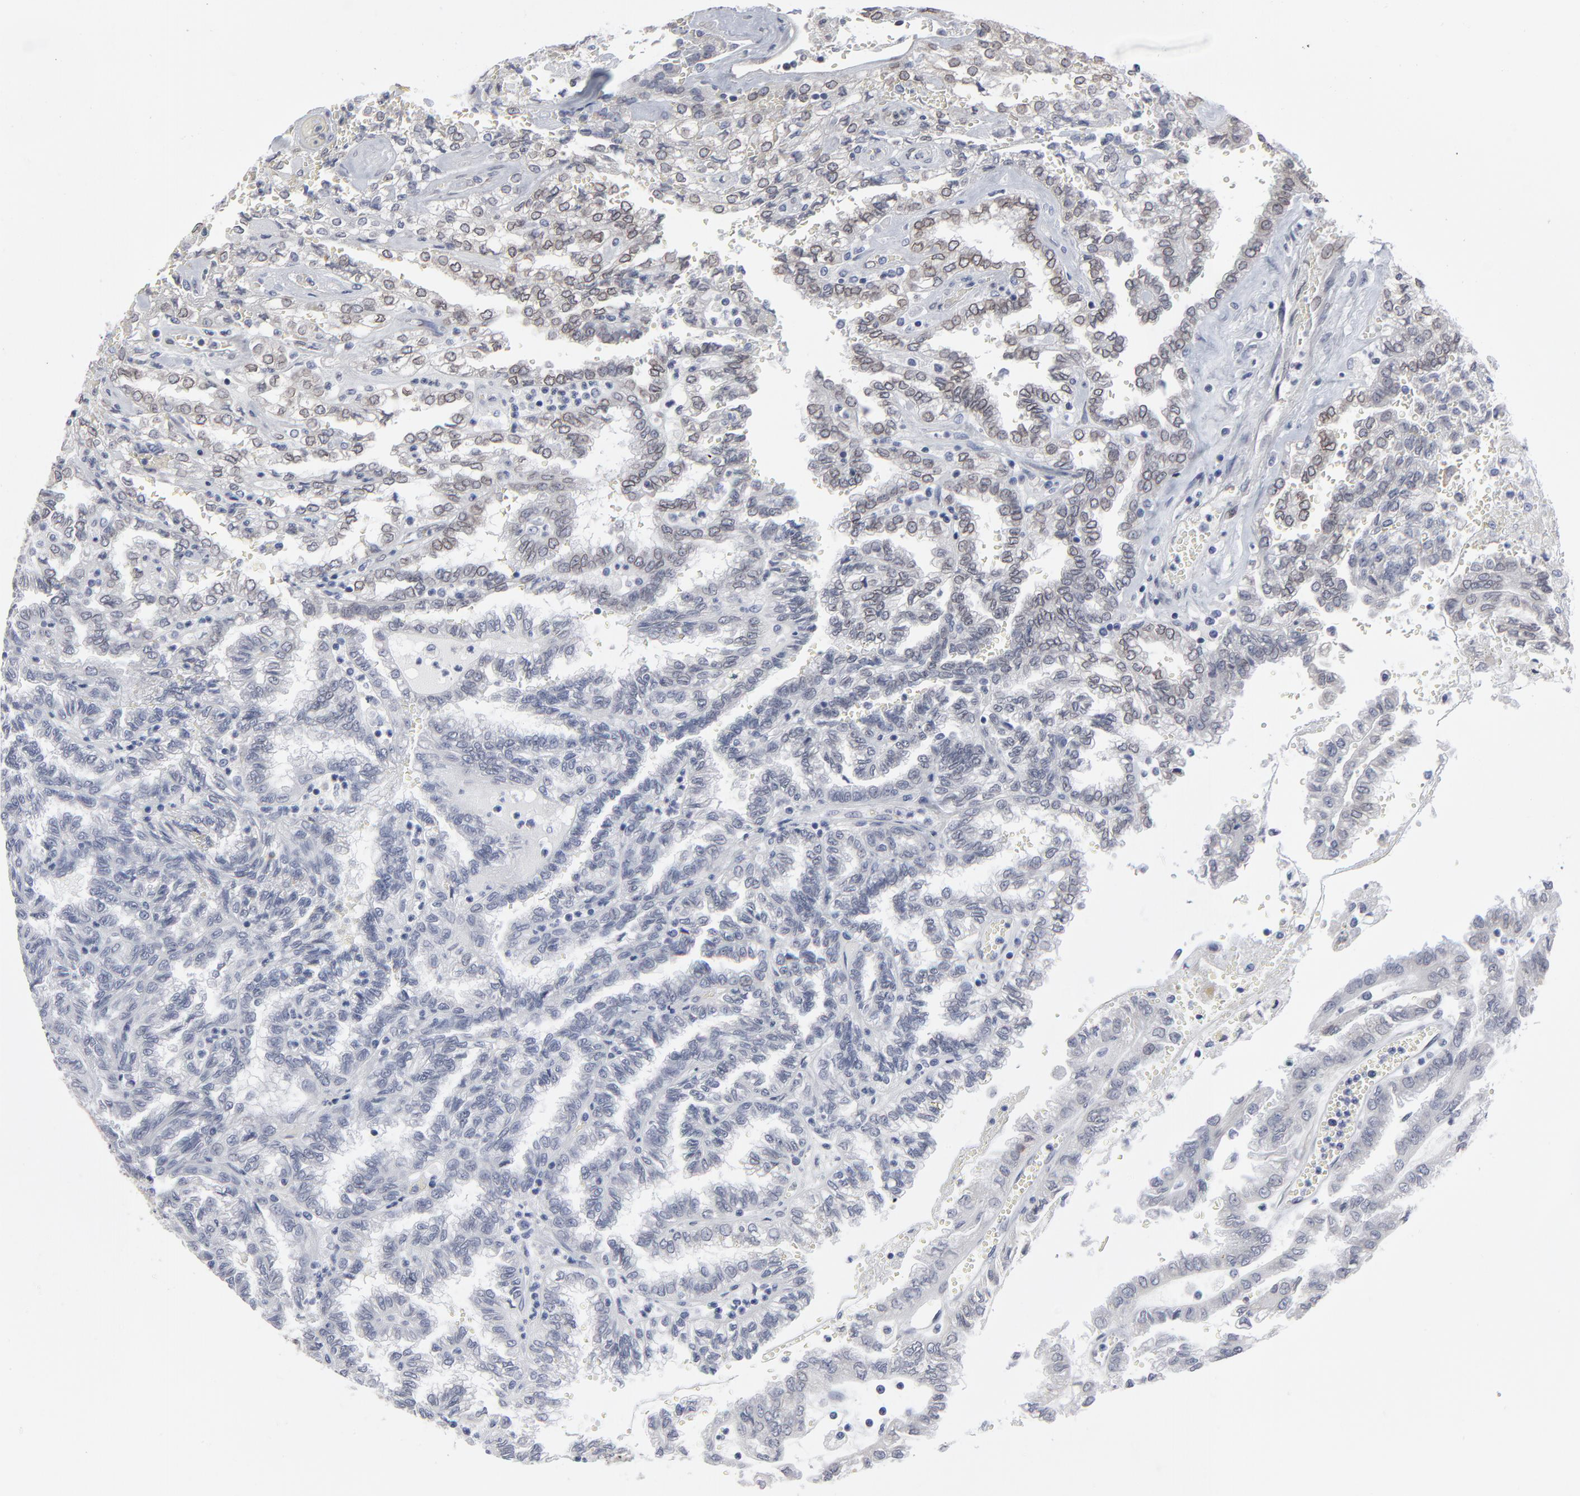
{"staining": {"intensity": "negative", "quantity": "none", "location": "none"}, "tissue": "renal cancer", "cell_type": "Tumor cells", "image_type": "cancer", "snomed": [{"axis": "morphology", "description": "Inflammation, NOS"}, {"axis": "morphology", "description": "Adenocarcinoma, NOS"}, {"axis": "topography", "description": "Kidney"}], "caption": "High magnification brightfield microscopy of renal adenocarcinoma stained with DAB (3,3'-diaminobenzidine) (brown) and counterstained with hematoxylin (blue): tumor cells show no significant staining. (Brightfield microscopy of DAB (3,3'-diaminobenzidine) immunohistochemistry at high magnification).", "gene": "SYNE2", "patient": {"sex": "male", "age": 68}}